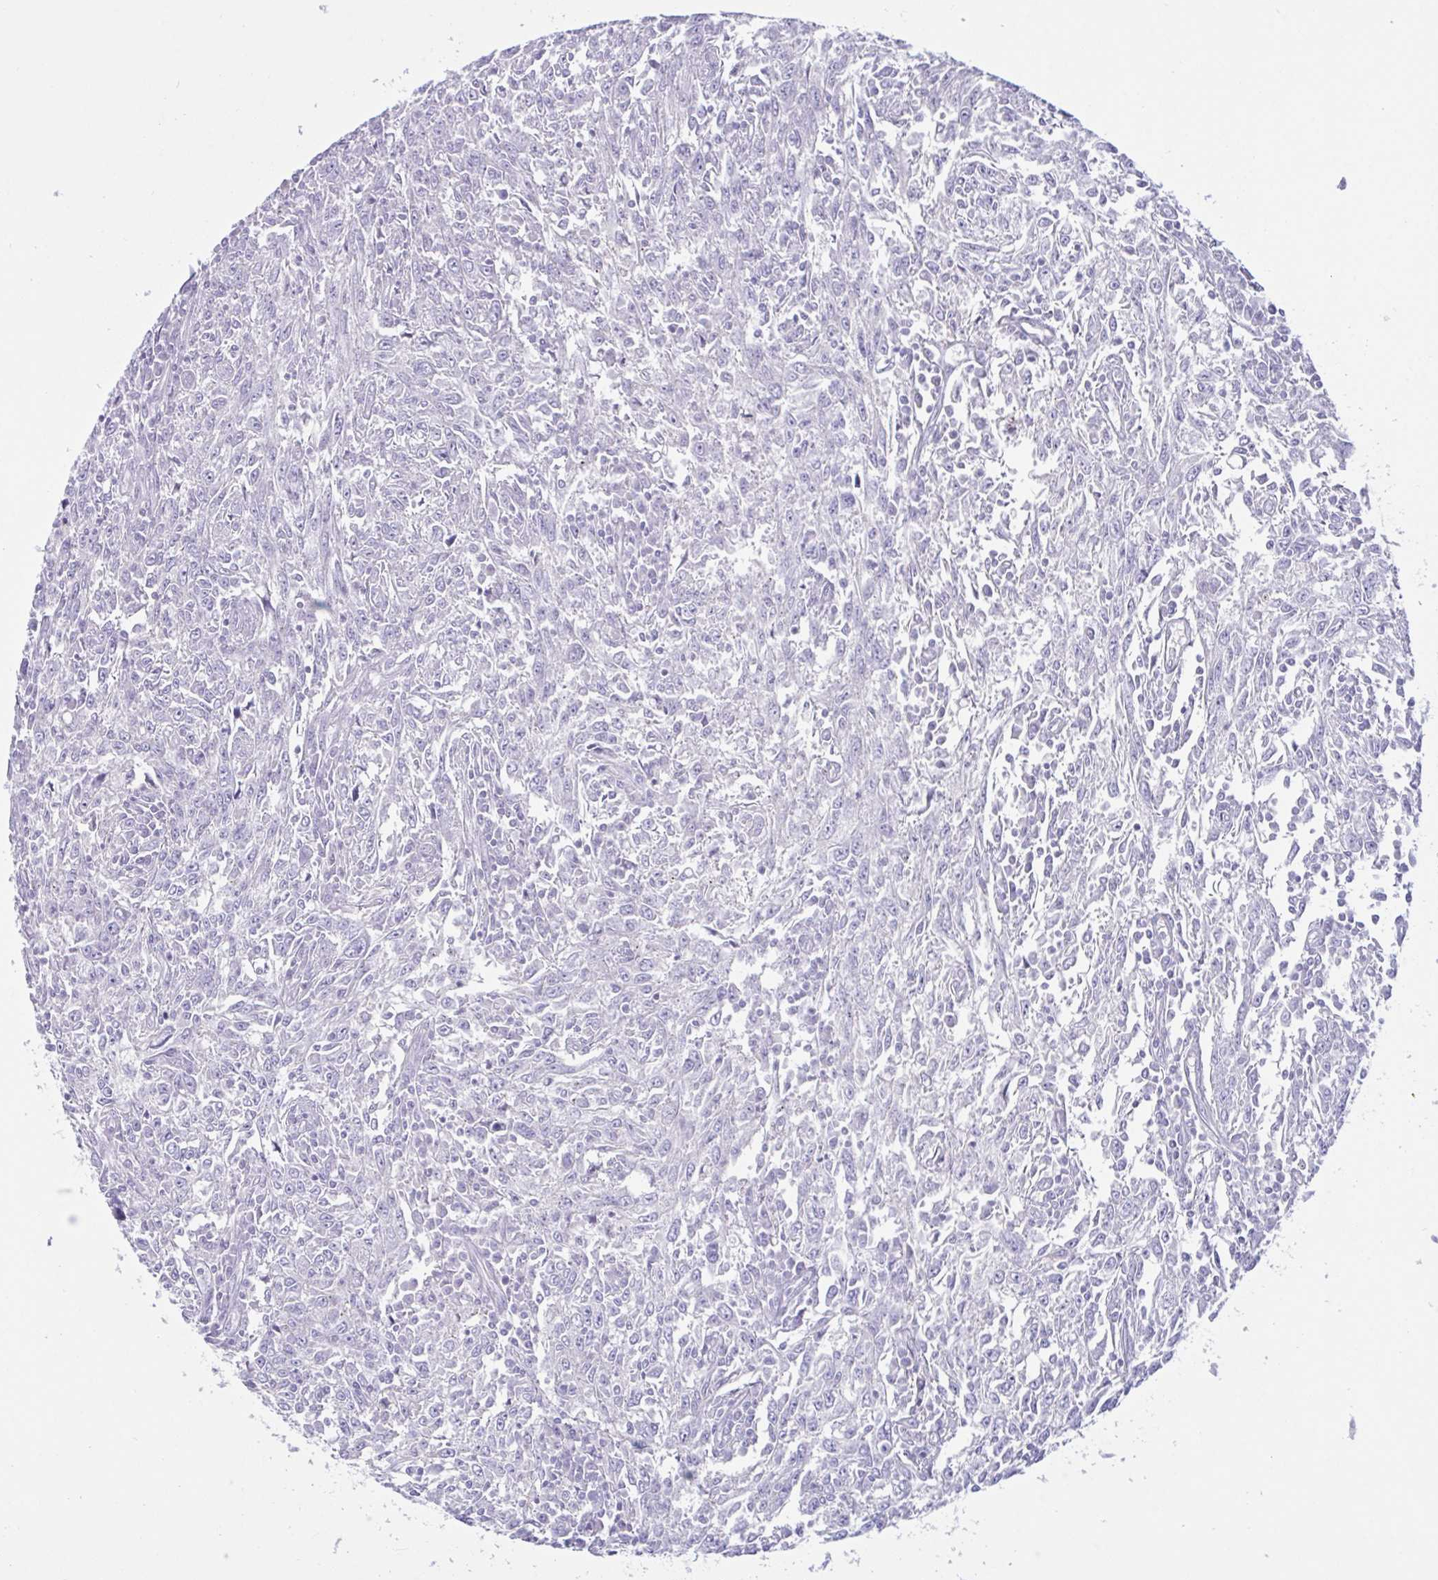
{"staining": {"intensity": "negative", "quantity": "none", "location": "none"}, "tissue": "breast cancer", "cell_type": "Tumor cells", "image_type": "cancer", "snomed": [{"axis": "morphology", "description": "Duct carcinoma"}, {"axis": "topography", "description": "Breast"}], "caption": "This is an IHC photomicrograph of human infiltrating ductal carcinoma (breast). There is no positivity in tumor cells.", "gene": "OXLD1", "patient": {"sex": "female", "age": 50}}